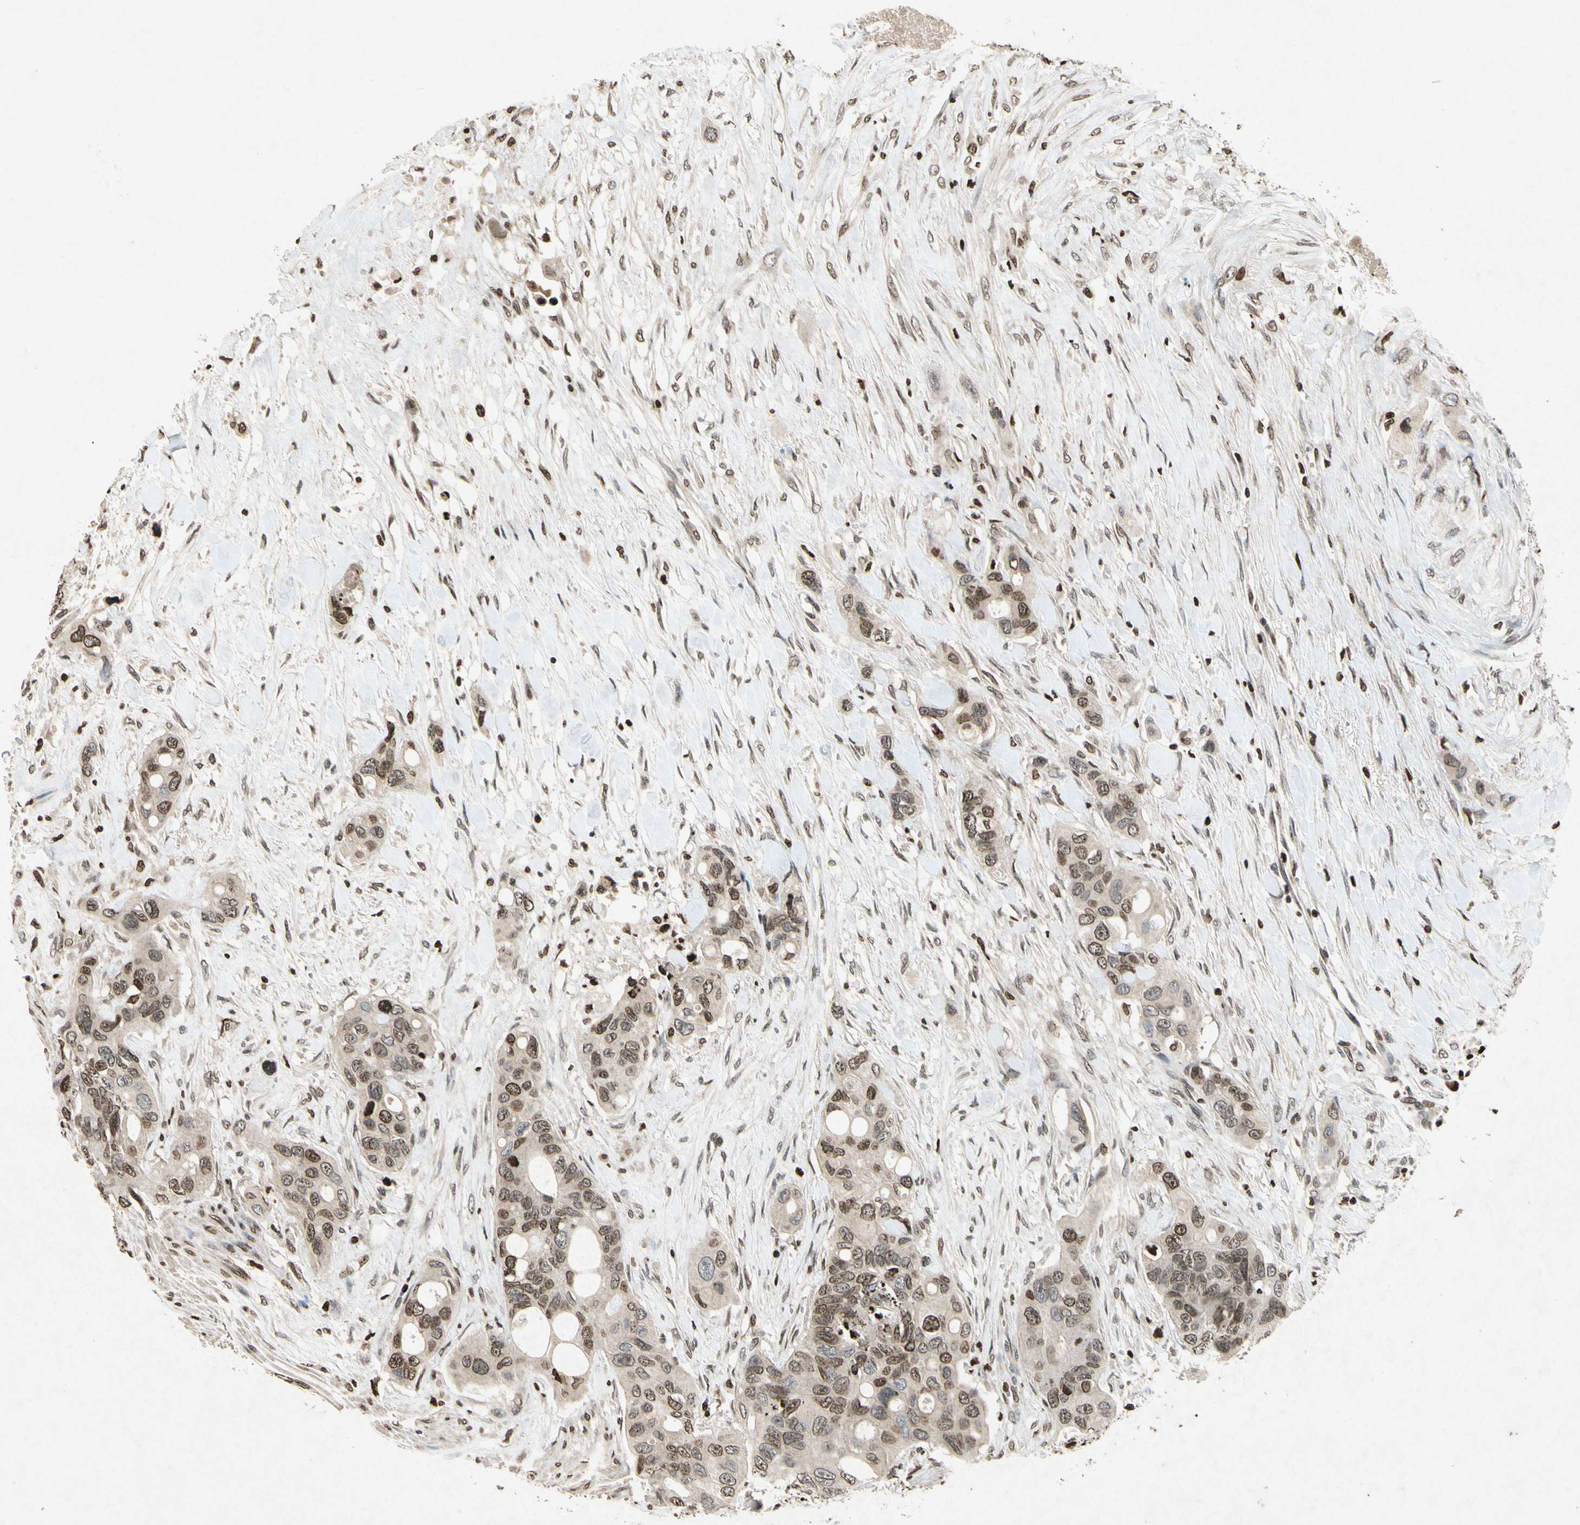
{"staining": {"intensity": "weak", "quantity": "25%-75%", "location": "nuclear"}, "tissue": "colorectal cancer", "cell_type": "Tumor cells", "image_type": "cancer", "snomed": [{"axis": "morphology", "description": "Adenocarcinoma, NOS"}, {"axis": "topography", "description": "Colon"}], "caption": "Protein expression analysis of human colorectal adenocarcinoma reveals weak nuclear expression in about 25%-75% of tumor cells.", "gene": "HOXB3", "patient": {"sex": "female", "age": 57}}